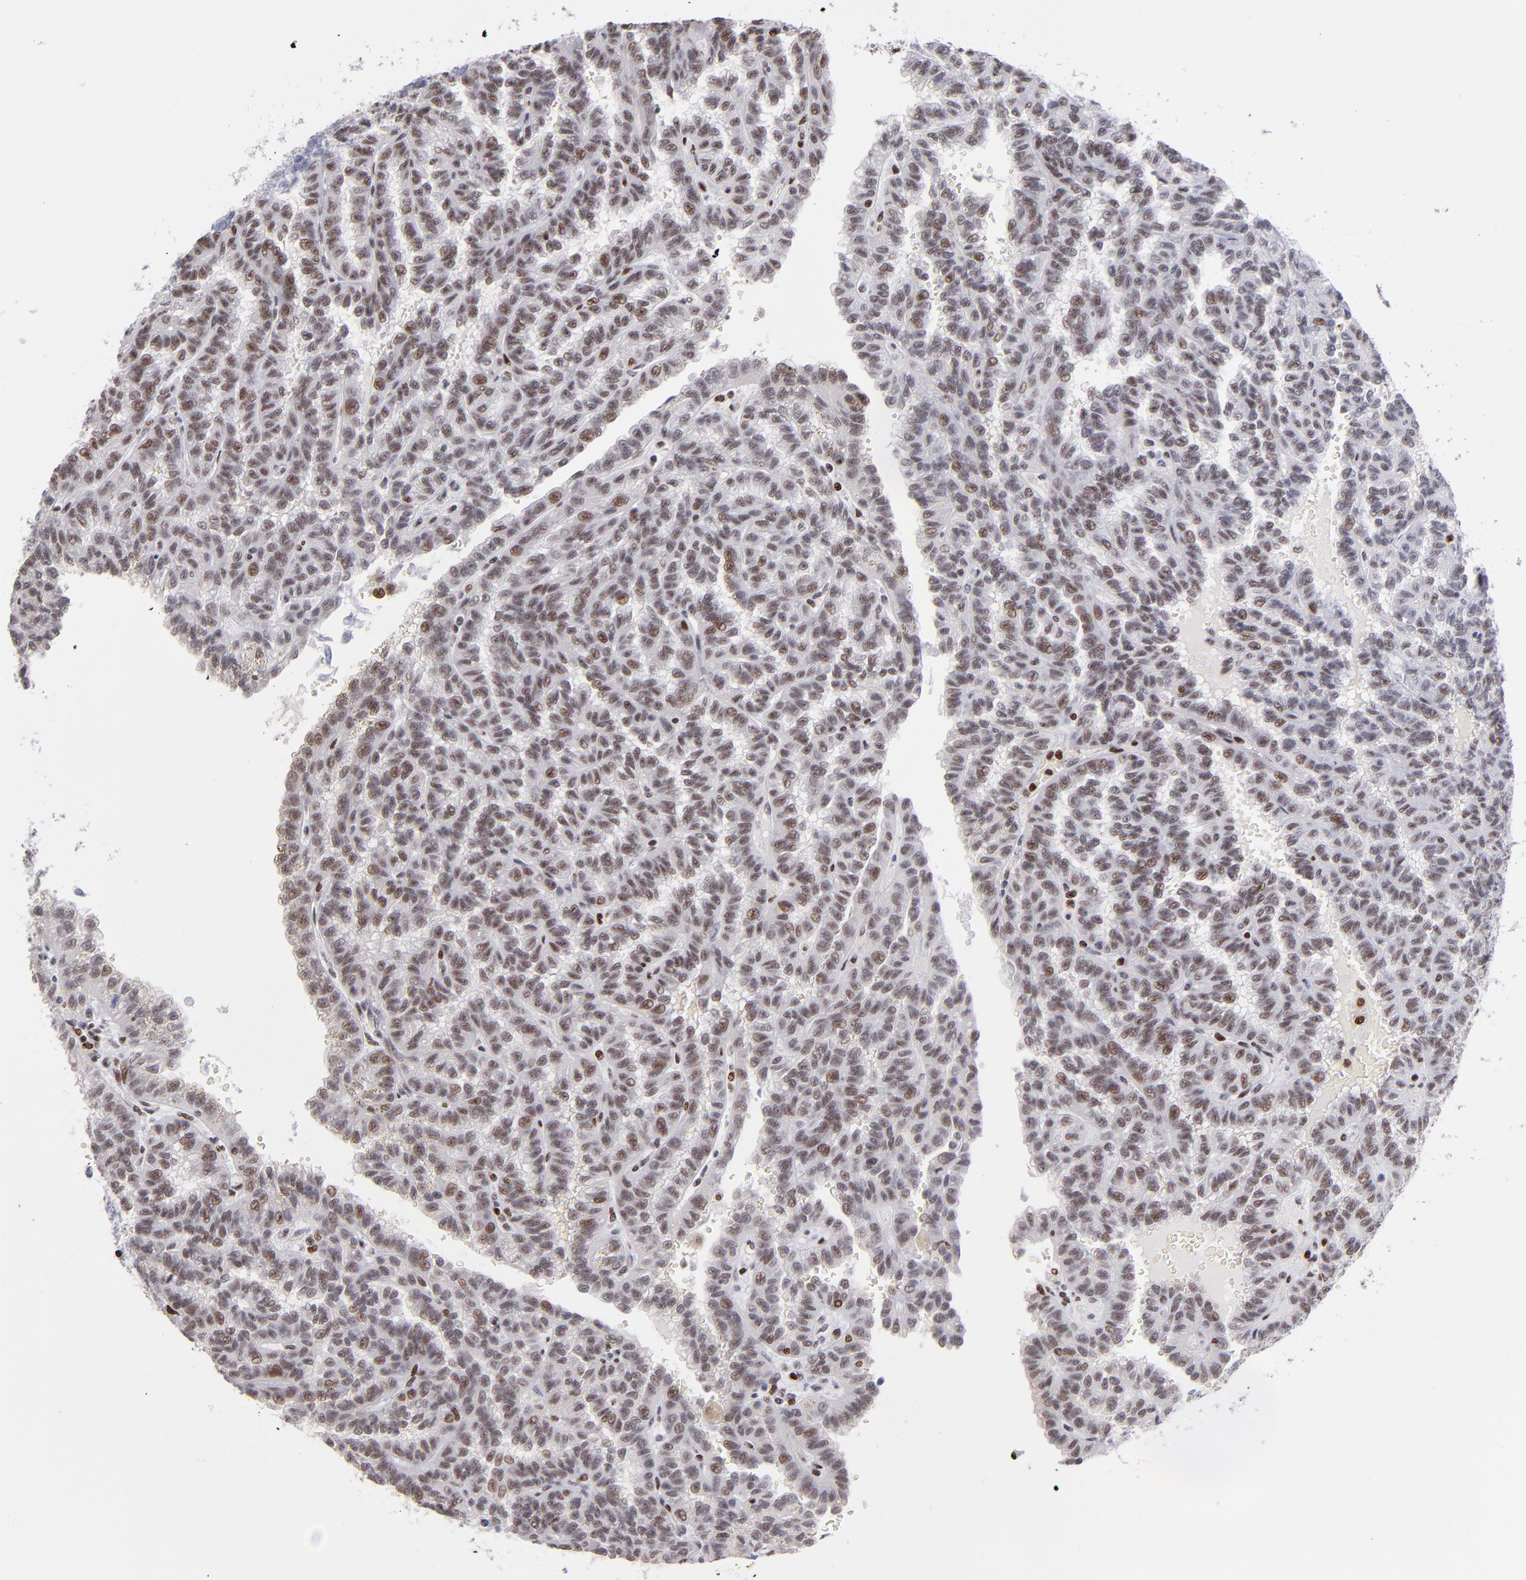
{"staining": {"intensity": "weak", "quantity": "25%-75%", "location": "nuclear"}, "tissue": "renal cancer", "cell_type": "Tumor cells", "image_type": "cancer", "snomed": [{"axis": "morphology", "description": "Inflammation, NOS"}, {"axis": "morphology", "description": "Adenocarcinoma, NOS"}, {"axis": "topography", "description": "Kidney"}], "caption": "Immunohistochemistry (IHC) histopathology image of renal adenocarcinoma stained for a protein (brown), which reveals low levels of weak nuclear staining in about 25%-75% of tumor cells.", "gene": "POLA1", "patient": {"sex": "male", "age": 68}}